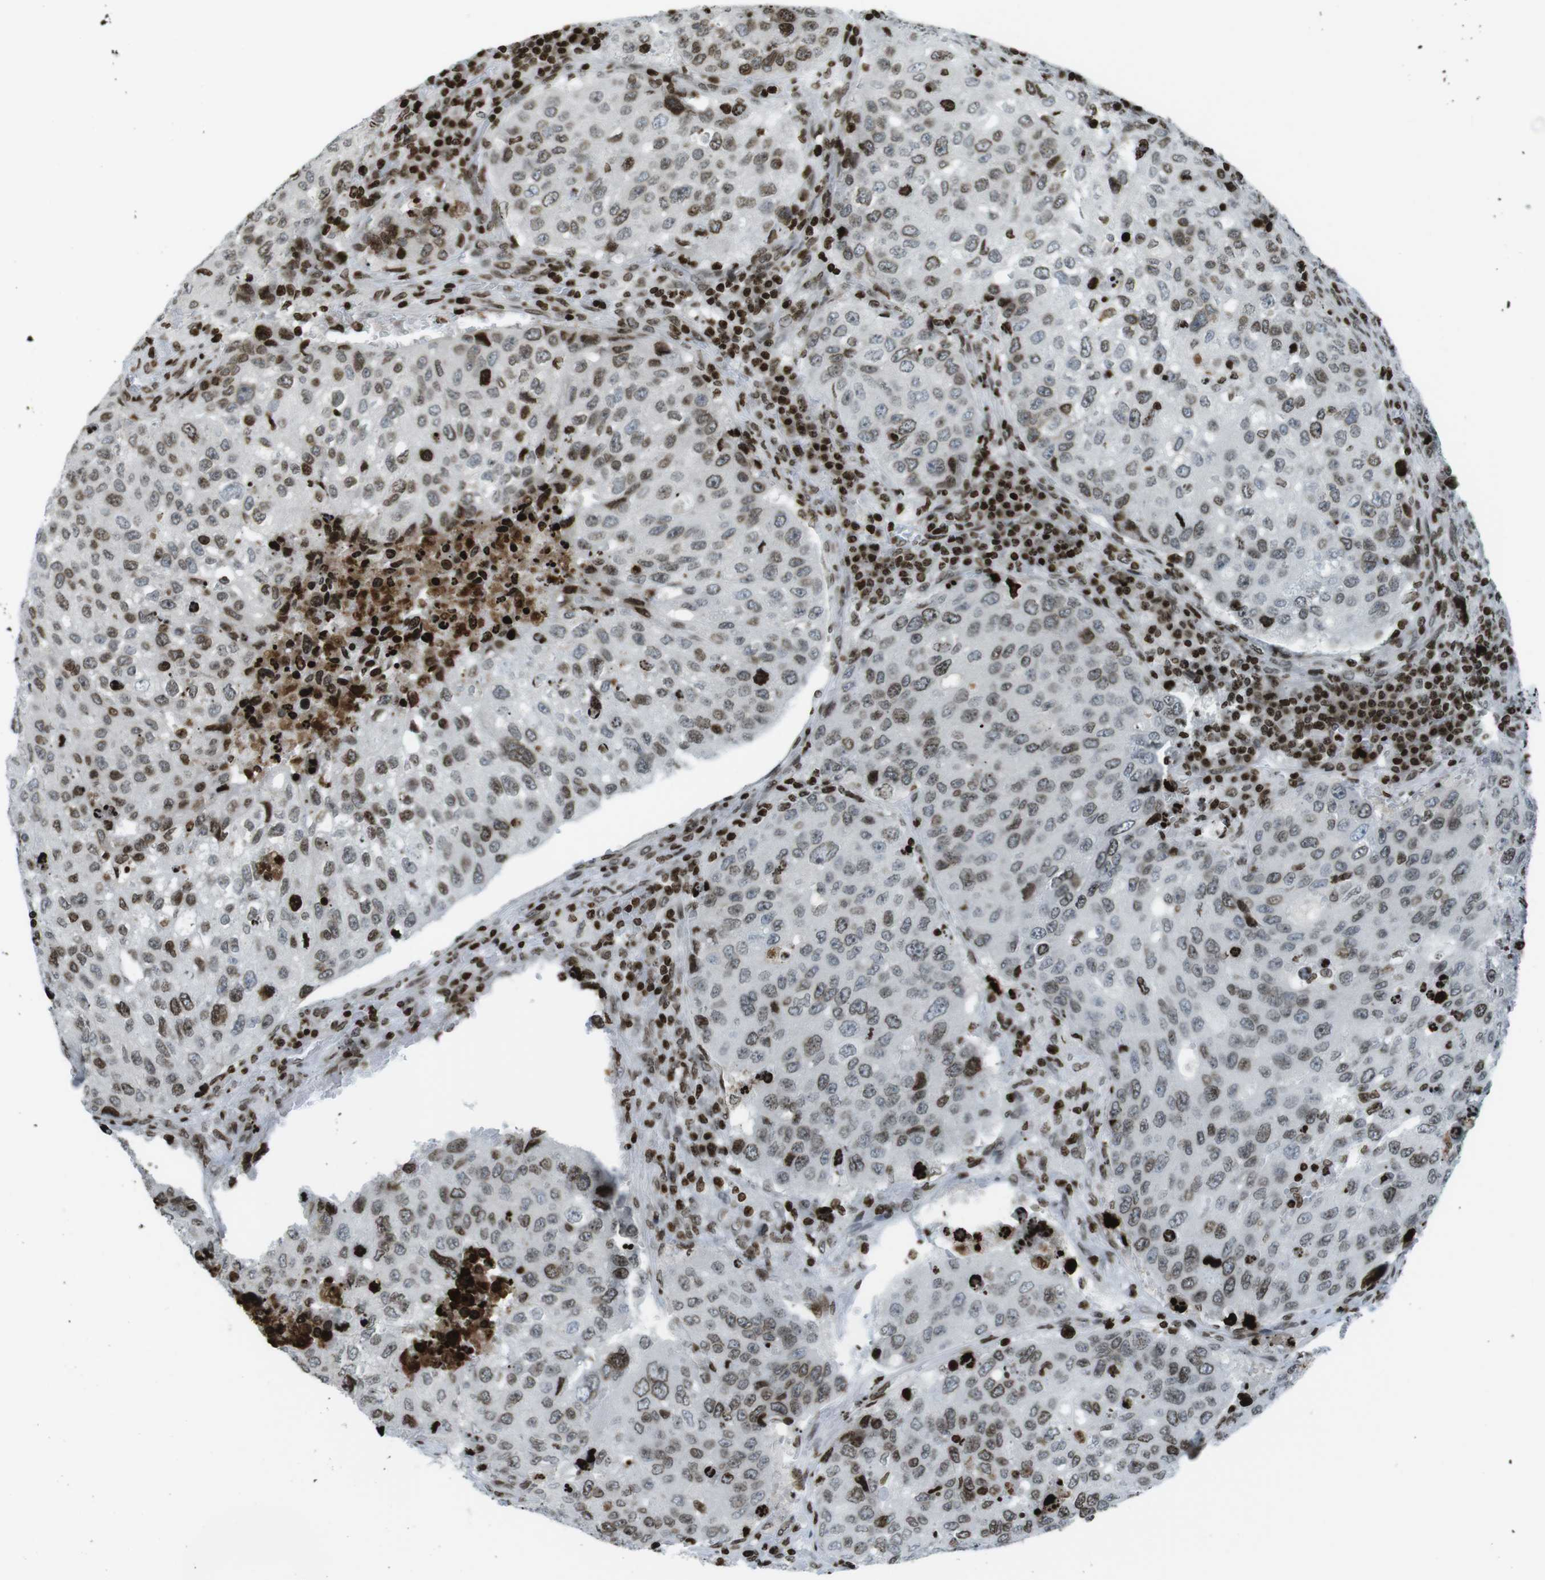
{"staining": {"intensity": "moderate", "quantity": "25%-75%", "location": "nuclear"}, "tissue": "urothelial cancer", "cell_type": "Tumor cells", "image_type": "cancer", "snomed": [{"axis": "morphology", "description": "Urothelial carcinoma, High grade"}, {"axis": "topography", "description": "Lymph node"}, {"axis": "topography", "description": "Urinary bladder"}], "caption": "Protein staining demonstrates moderate nuclear expression in about 25%-75% of tumor cells in urothelial cancer.", "gene": "H2AC8", "patient": {"sex": "male", "age": 51}}